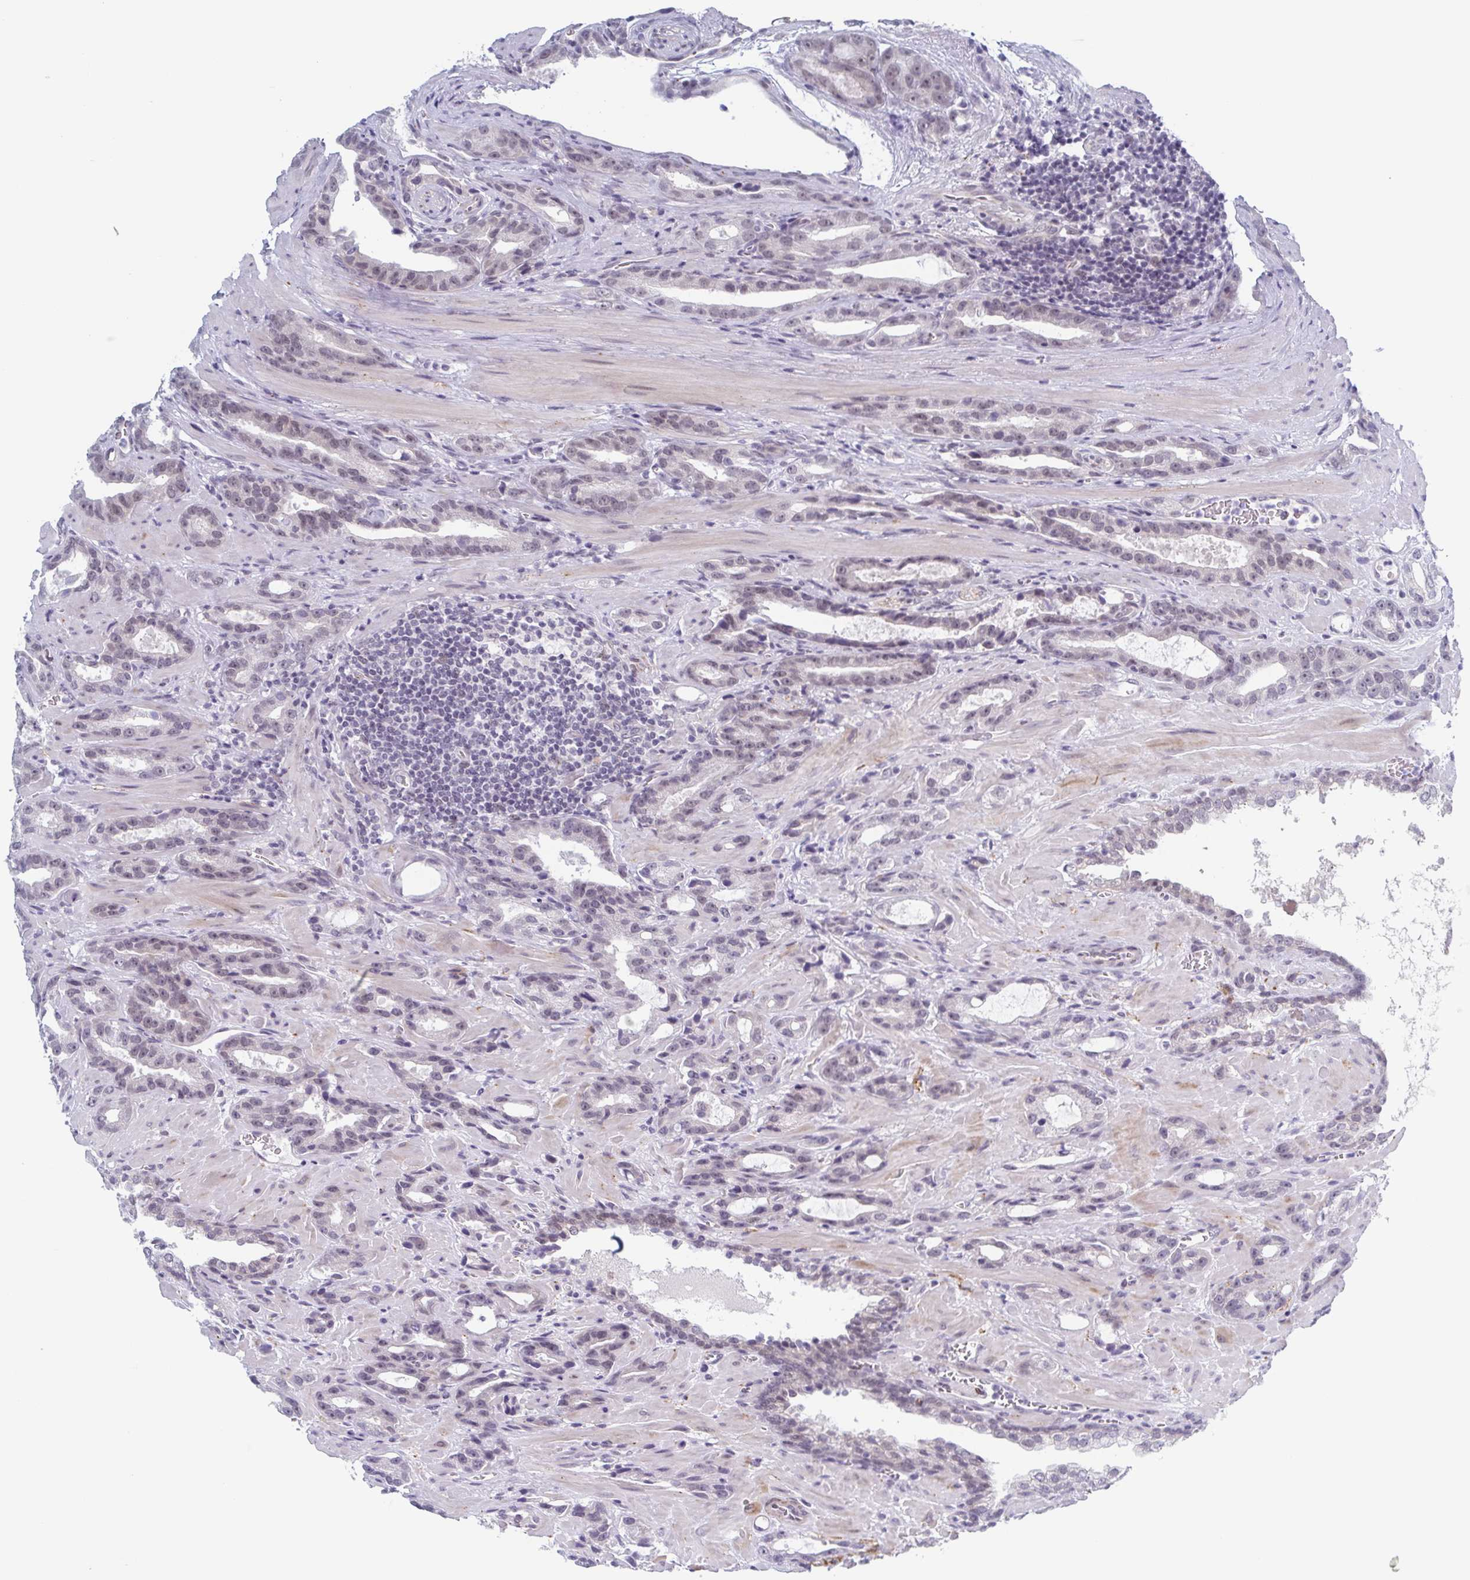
{"staining": {"intensity": "negative", "quantity": "none", "location": "none"}, "tissue": "prostate cancer", "cell_type": "Tumor cells", "image_type": "cancer", "snomed": [{"axis": "morphology", "description": "Adenocarcinoma, High grade"}, {"axis": "topography", "description": "Prostate"}], "caption": "Immunohistochemistry photomicrograph of human prostate cancer stained for a protein (brown), which demonstrates no positivity in tumor cells.", "gene": "ZFP64", "patient": {"sex": "male", "age": 65}}